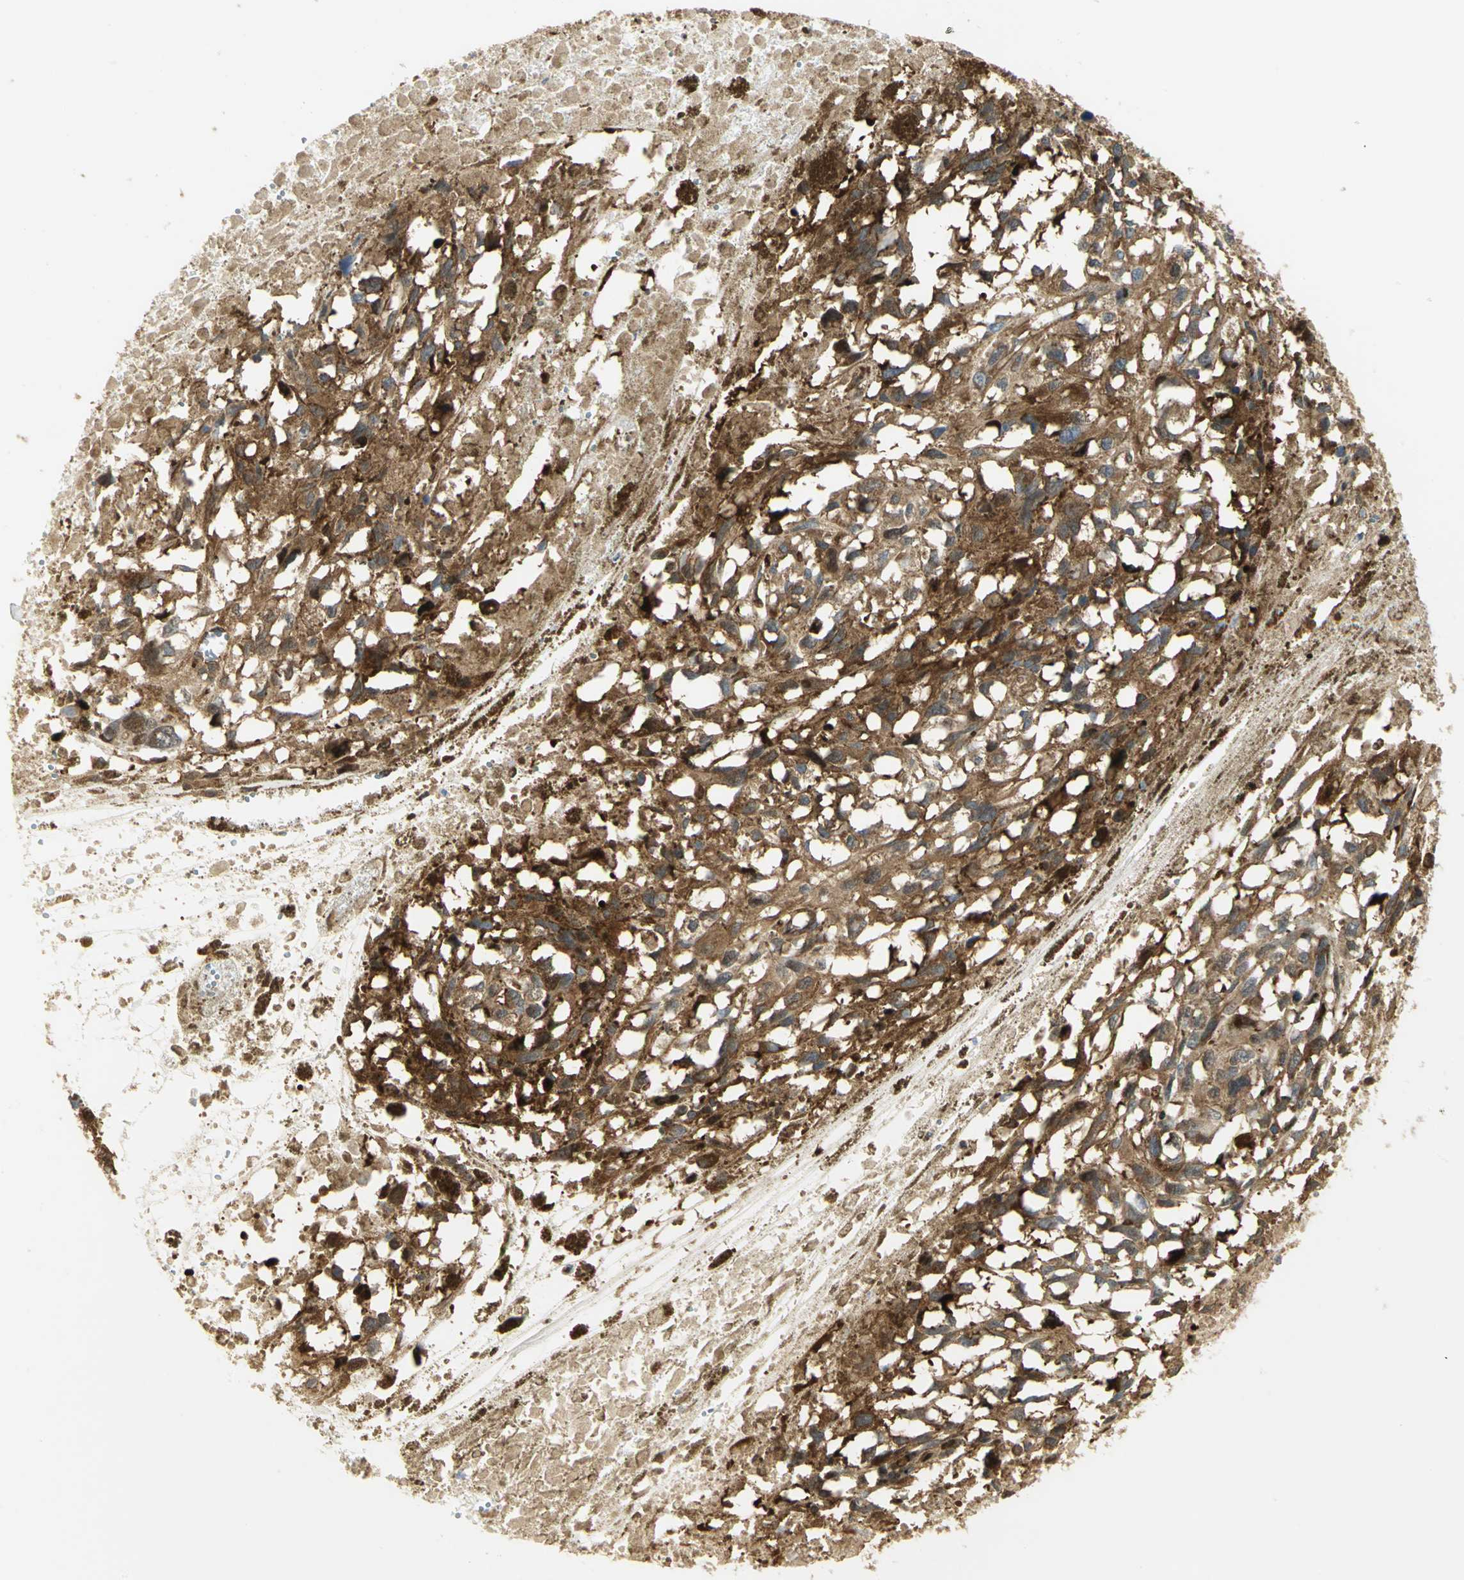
{"staining": {"intensity": "strong", "quantity": ">75%", "location": "cytoplasmic/membranous"}, "tissue": "melanoma", "cell_type": "Tumor cells", "image_type": "cancer", "snomed": [{"axis": "morphology", "description": "Malignant melanoma, Metastatic site"}, {"axis": "topography", "description": "Lymph node"}], "caption": "IHC (DAB (3,3'-diaminobenzidine)) staining of human malignant melanoma (metastatic site) reveals strong cytoplasmic/membranous protein staining in about >75% of tumor cells.", "gene": "EEA1", "patient": {"sex": "male", "age": 59}}